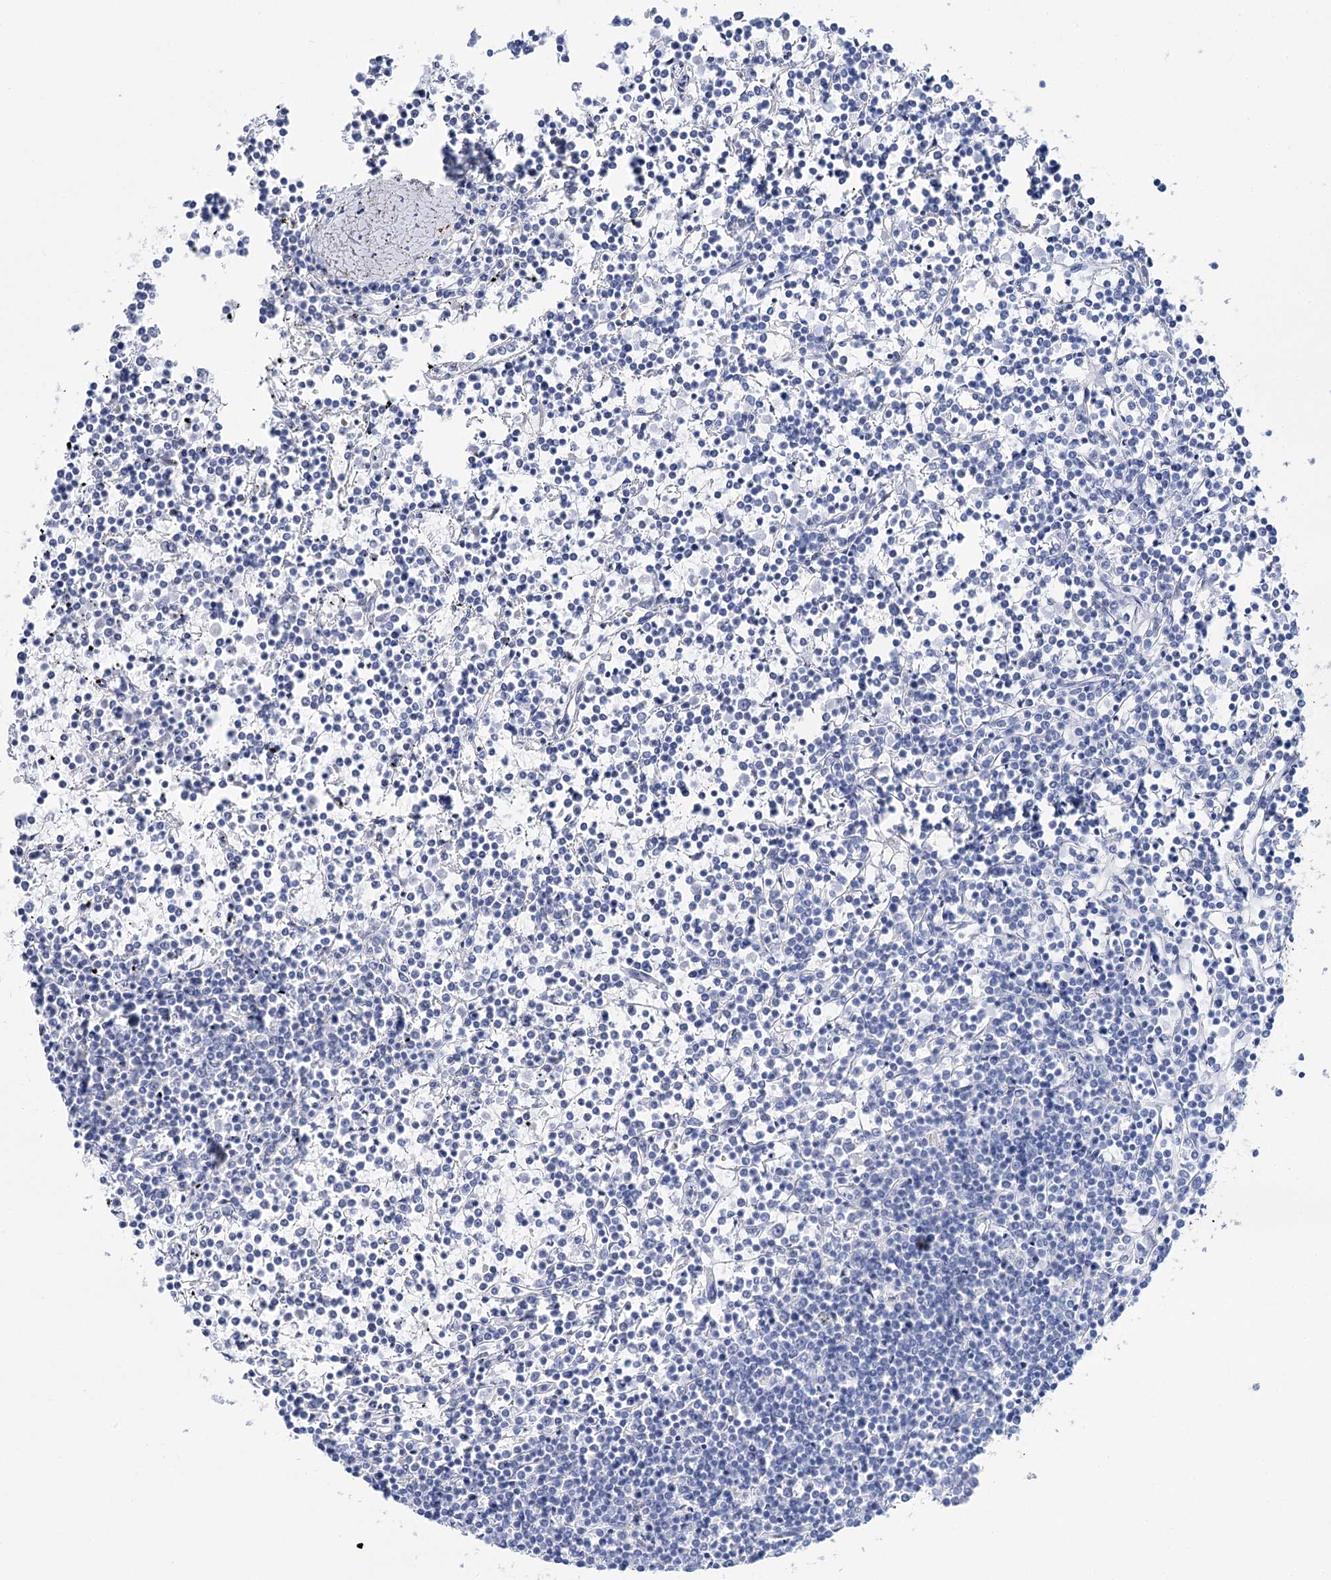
{"staining": {"intensity": "negative", "quantity": "none", "location": "none"}, "tissue": "lymphoma", "cell_type": "Tumor cells", "image_type": "cancer", "snomed": [{"axis": "morphology", "description": "Malignant lymphoma, non-Hodgkin's type, Low grade"}, {"axis": "topography", "description": "Spleen"}], "caption": "The image reveals no significant expression in tumor cells of low-grade malignant lymphoma, non-Hodgkin's type. The staining was performed using DAB to visualize the protein expression in brown, while the nuclei were stained in blue with hematoxylin (Magnification: 20x).", "gene": "UGDH", "patient": {"sex": "female", "age": 19}}